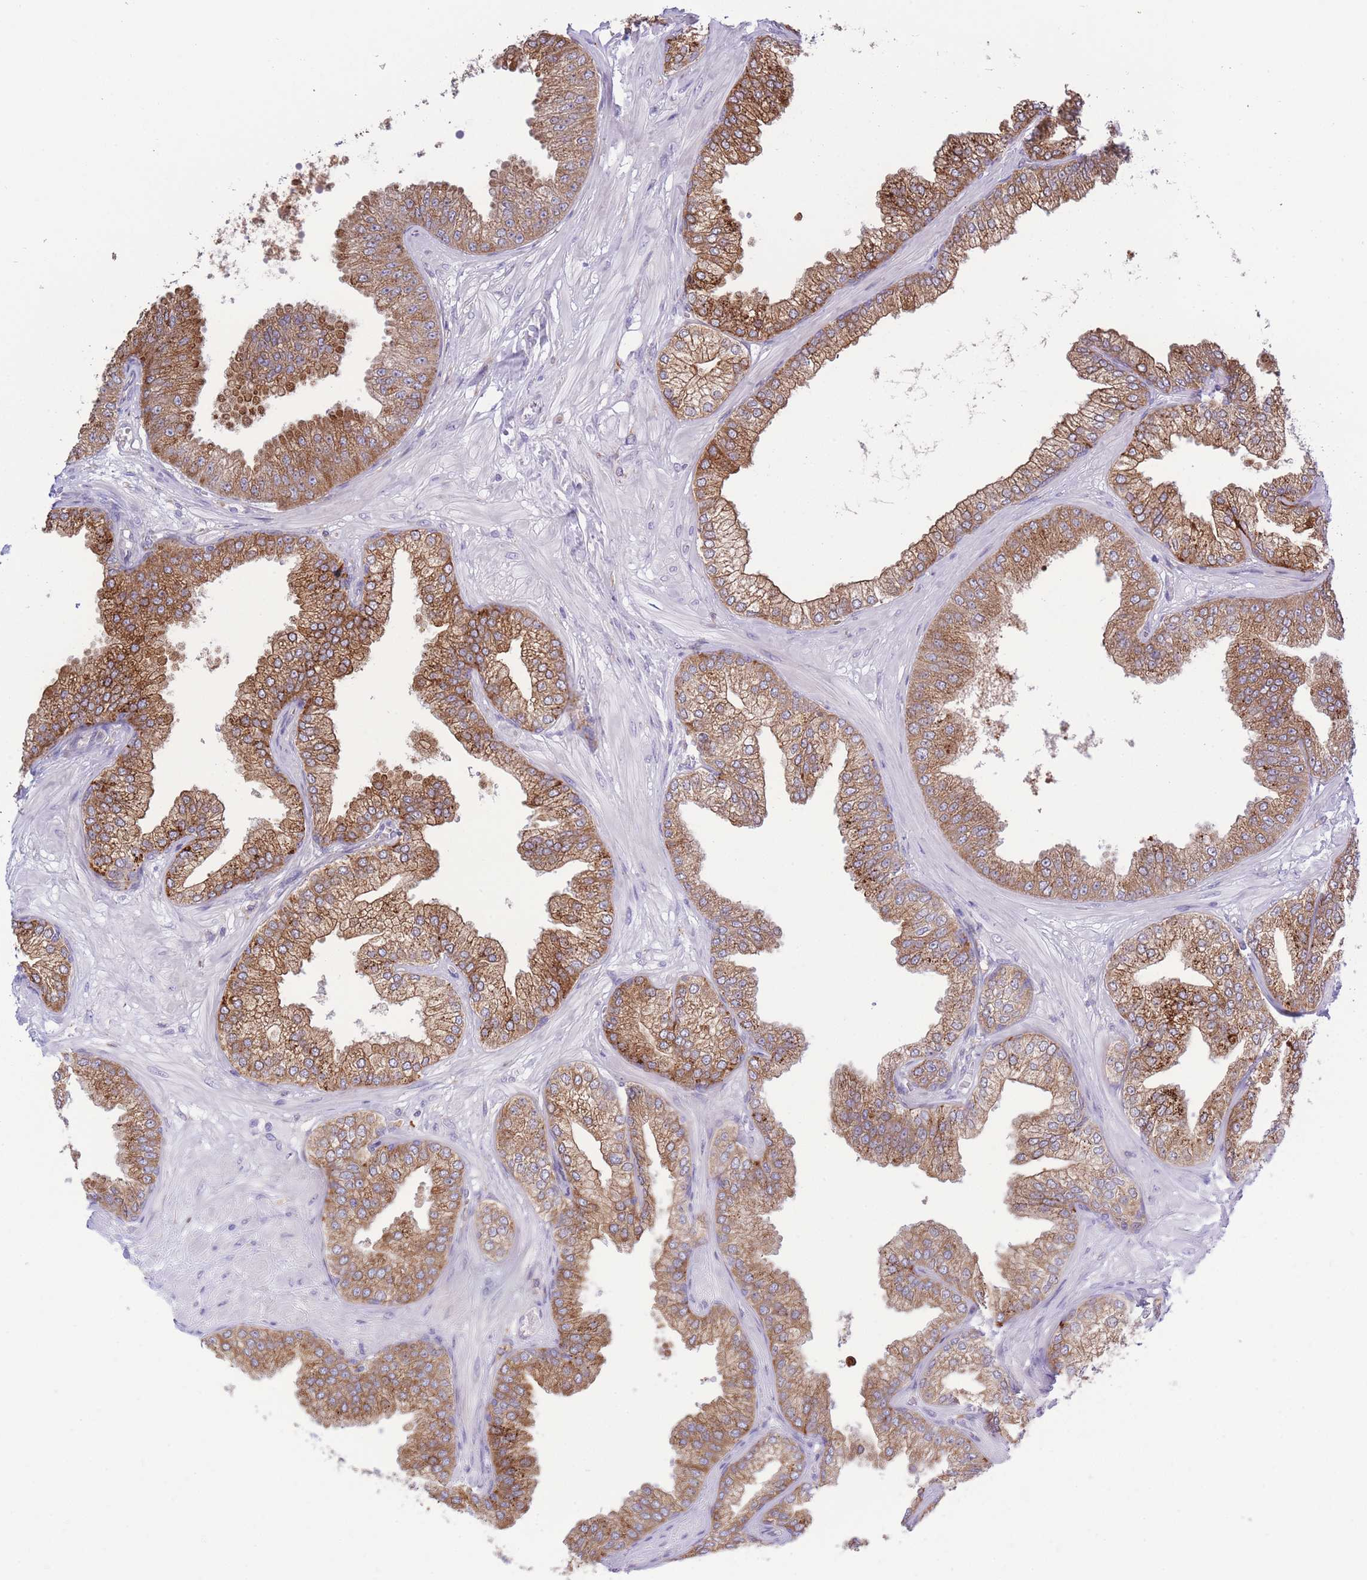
{"staining": {"intensity": "moderate", "quantity": ">75%", "location": "cytoplasmic/membranous"}, "tissue": "prostate cancer", "cell_type": "Tumor cells", "image_type": "cancer", "snomed": [{"axis": "morphology", "description": "Adenocarcinoma, Low grade"}, {"axis": "topography", "description": "Prostate"}], "caption": "Immunohistochemistry image of prostate adenocarcinoma (low-grade) stained for a protein (brown), which reveals medium levels of moderate cytoplasmic/membranous positivity in approximately >75% of tumor cells.", "gene": "MYDGF", "patient": {"sex": "male", "age": 55}}